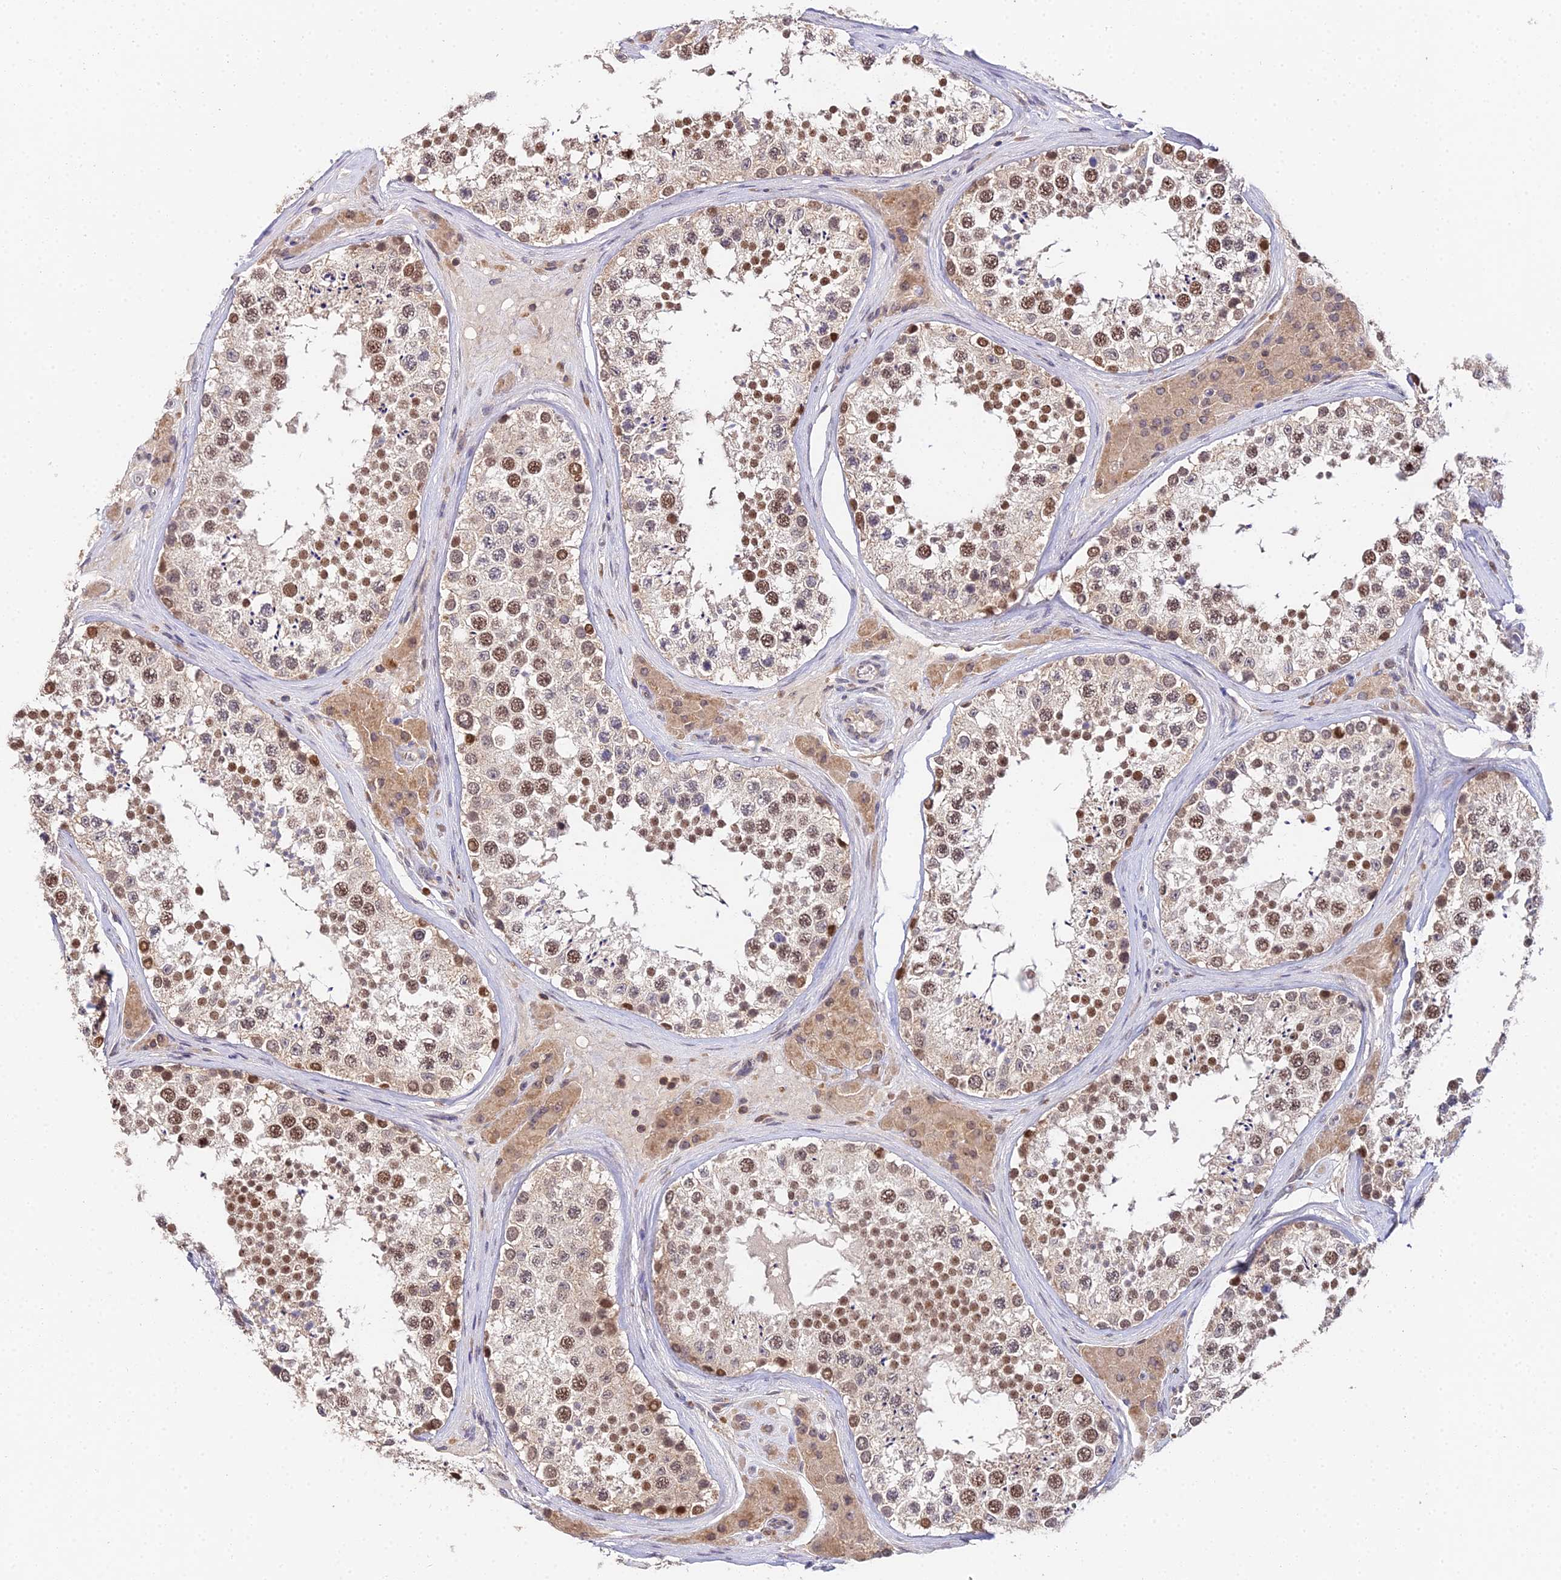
{"staining": {"intensity": "moderate", "quantity": ">75%", "location": "nuclear"}, "tissue": "testis", "cell_type": "Cells in seminiferous ducts", "image_type": "normal", "snomed": [{"axis": "morphology", "description": "Normal tissue, NOS"}, {"axis": "topography", "description": "Testis"}], "caption": "IHC of benign testis reveals medium levels of moderate nuclear staining in about >75% of cells in seminiferous ducts. The protein is shown in brown color, while the nuclei are stained blue.", "gene": "TPRX1", "patient": {"sex": "male", "age": 46}}